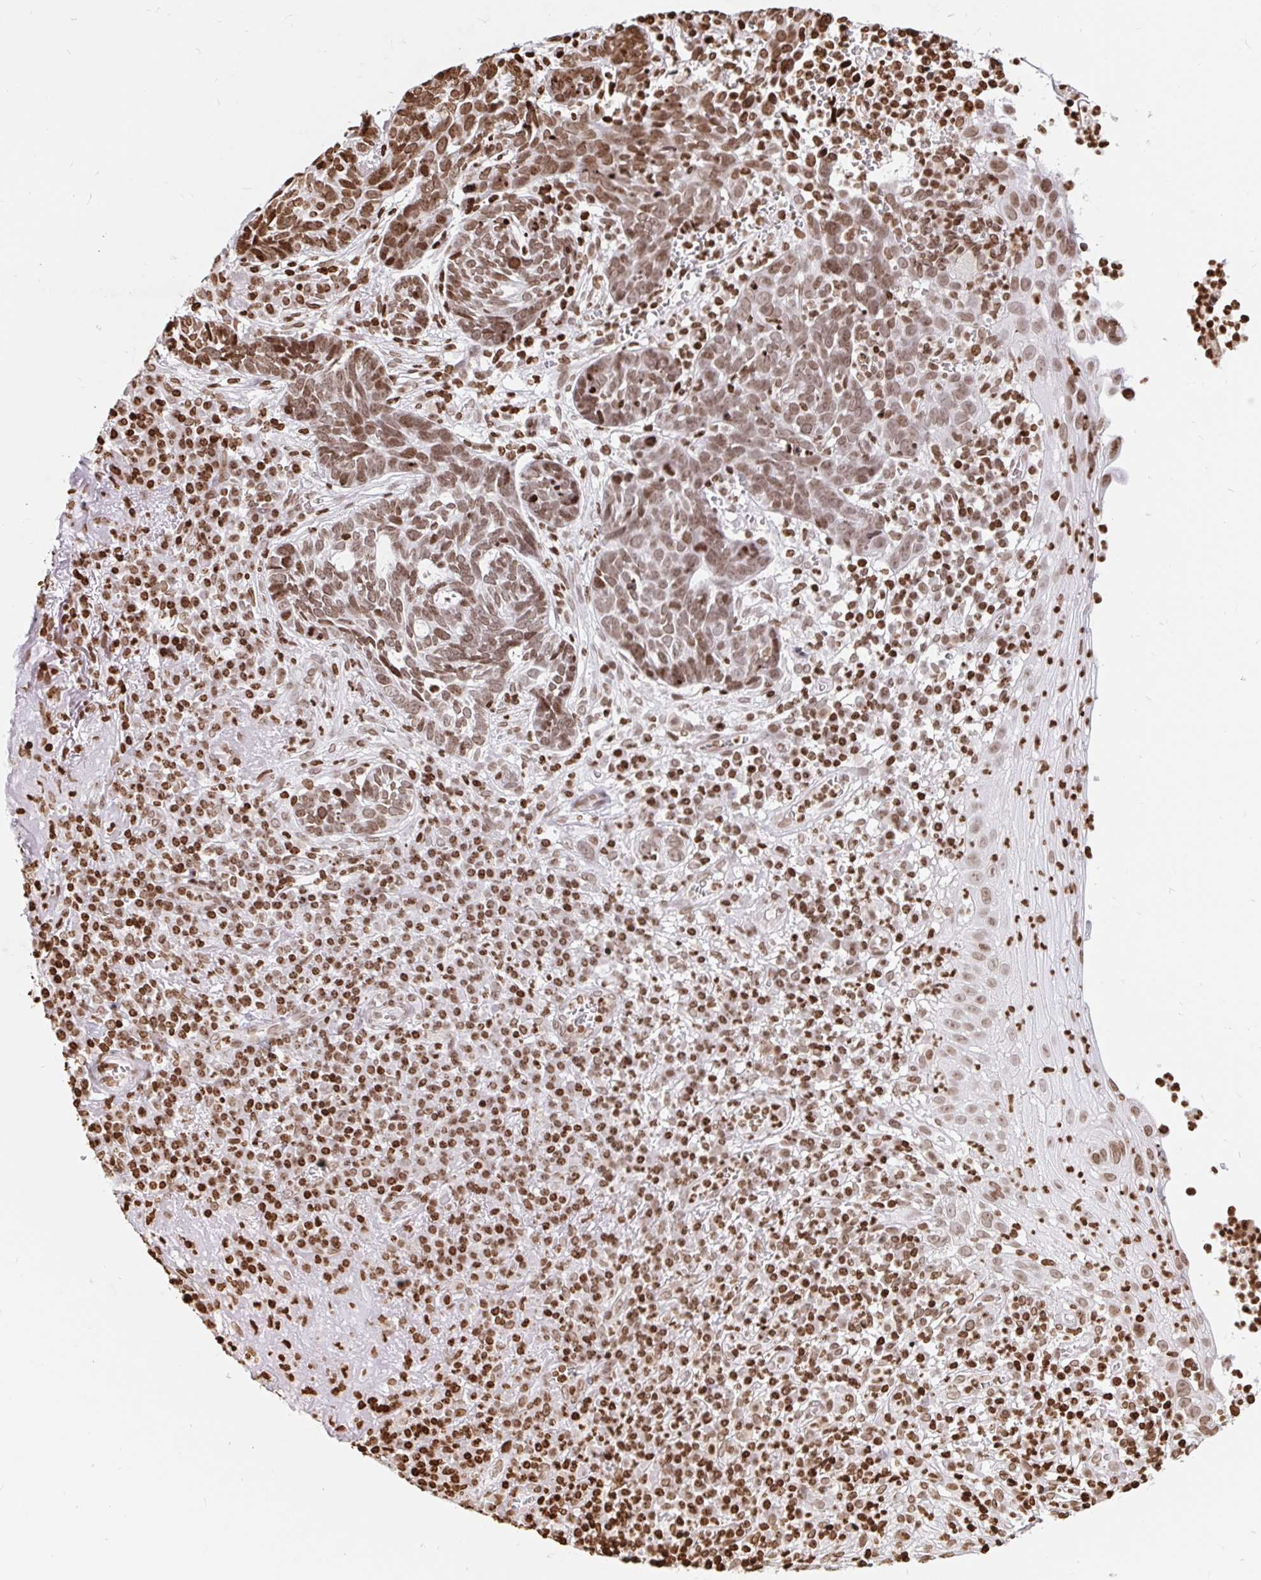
{"staining": {"intensity": "moderate", "quantity": ">75%", "location": "nuclear"}, "tissue": "skin cancer", "cell_type": "Tumor cells", "image_type": "cancer", "snomed": [{"axis": "morphology", "description": "Basal cell carcinoma"}, {"axis": "topography", "description": "Skin"}, {"axis": "topography", "description": "Skin of face"}], "caption": "Approximately >75% of tumor cells in human skin cancer (basal cell carcinoma) exhibit moderate nuclear protein expression as visualized by brown immunohistochemical staining.", "gene": "H2BC5", "patient": {"sex": "female", "age": 95}}